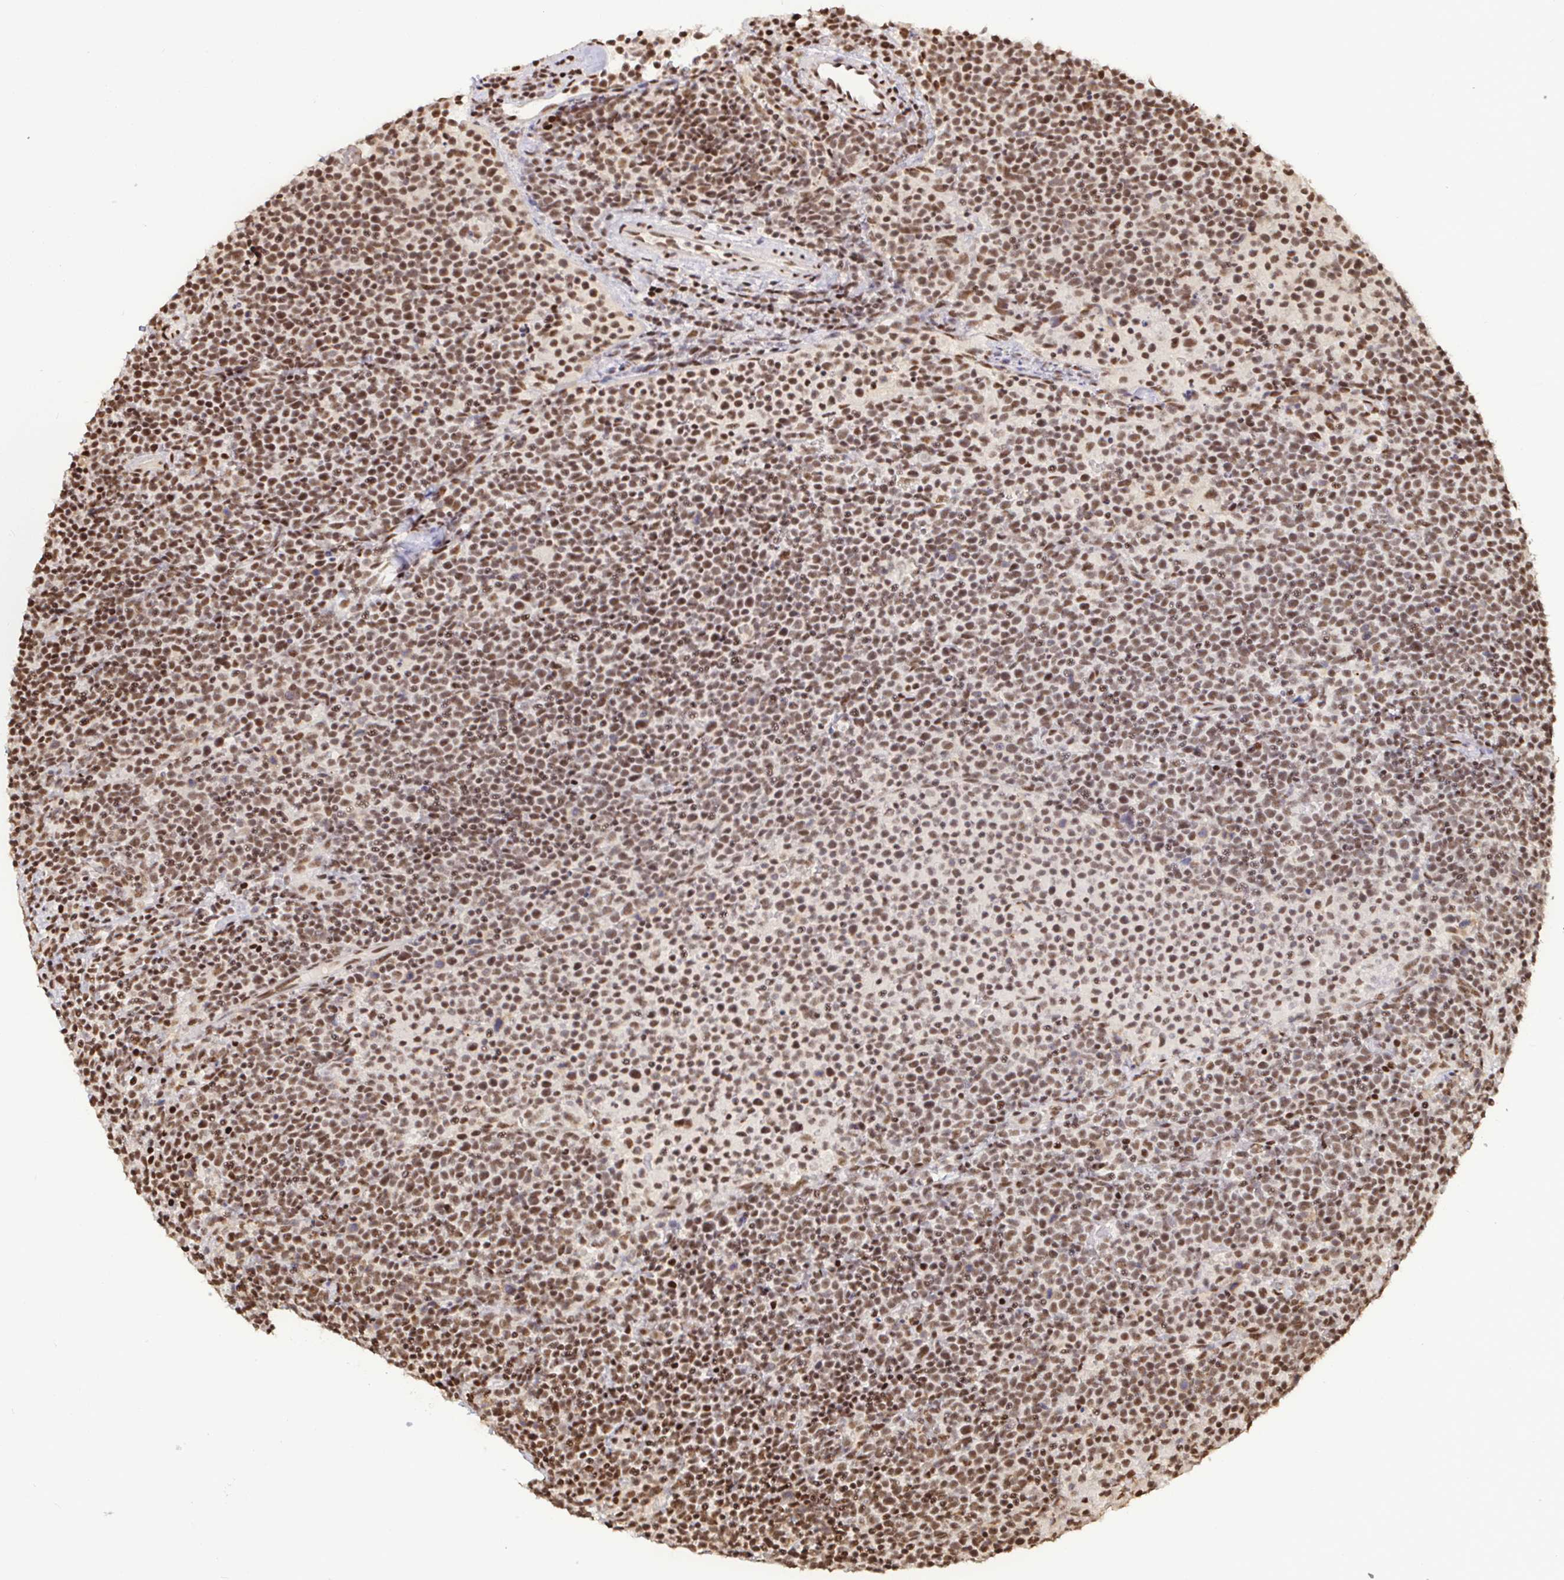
{"staining": {"intensity": "moderate", "quantity": ">75%", "location": "nuclear"}, "tissue": "lymphoma", "cell_type": "Tumor cells", "image_type": "cancer", "snomed": [{"axis": "morphology", "description": "Malignant lymphoma, non-Hodgkin's type, High grade"}, {"axis": "topography", "description": "Lymph node"}], "caption": "Protein analysis of high-grade malignant lymphoma, non-Hodgkin's type tissue reveals moderate nuclear expression in about >75% of tumor cells.", "gene": "SP3", "patient": {"sex": "male", "age": 61}}